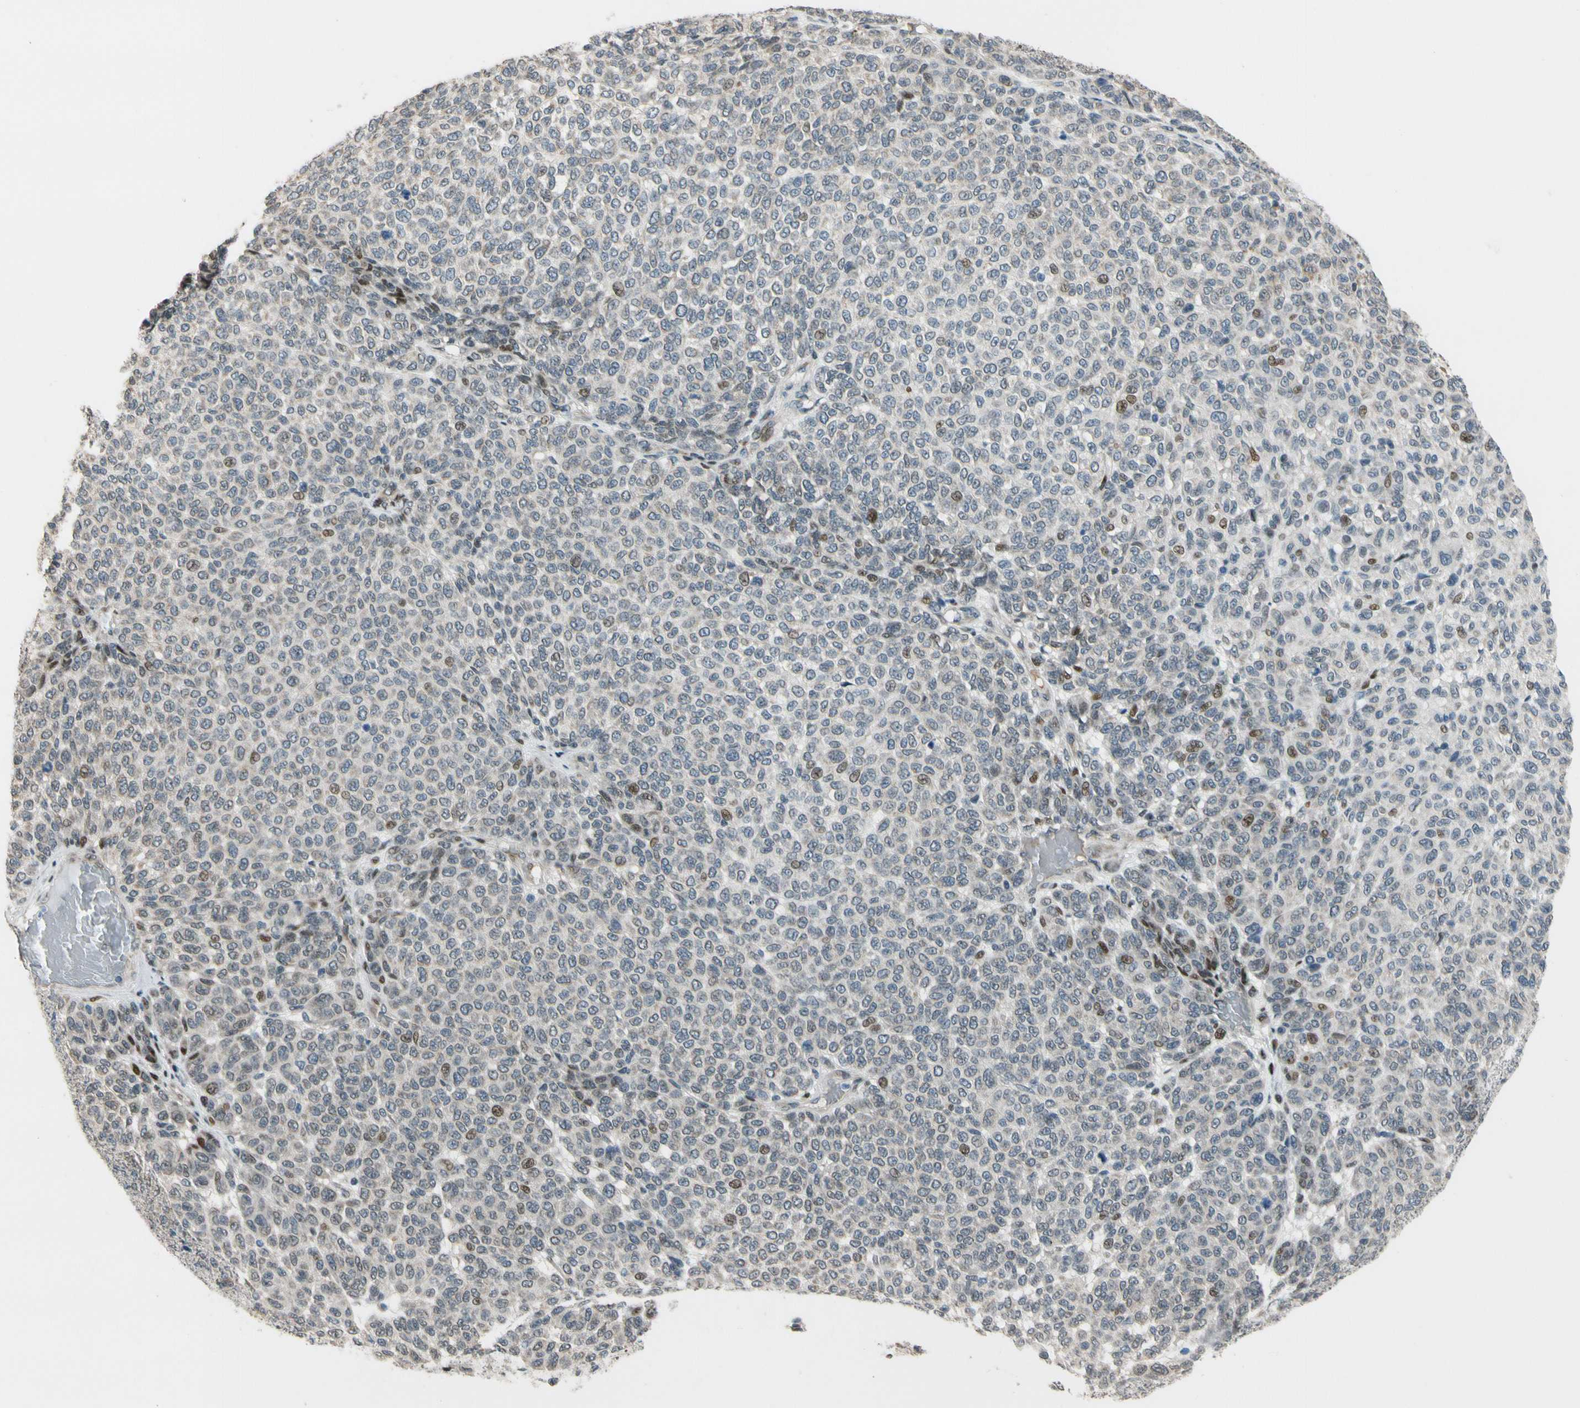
{"staining": {"intensity": "weak", "quantity": "<25%", "location": "nuclear"}, "tissue": "melanoma", "cell_type": "Tumor cells", "image_type": "cancer", "snomed": [{"axis": "morphology", "description": "Malignant melanoma, NOS"}, {"axis": "topography", "description": "Skin"}], "caption": "Immunohistochemical staining of human melanoma demonstrates no significant staining in tumor cells.", "gene": "ZNF184", "patient": {"sex": "male", "age": 59}}